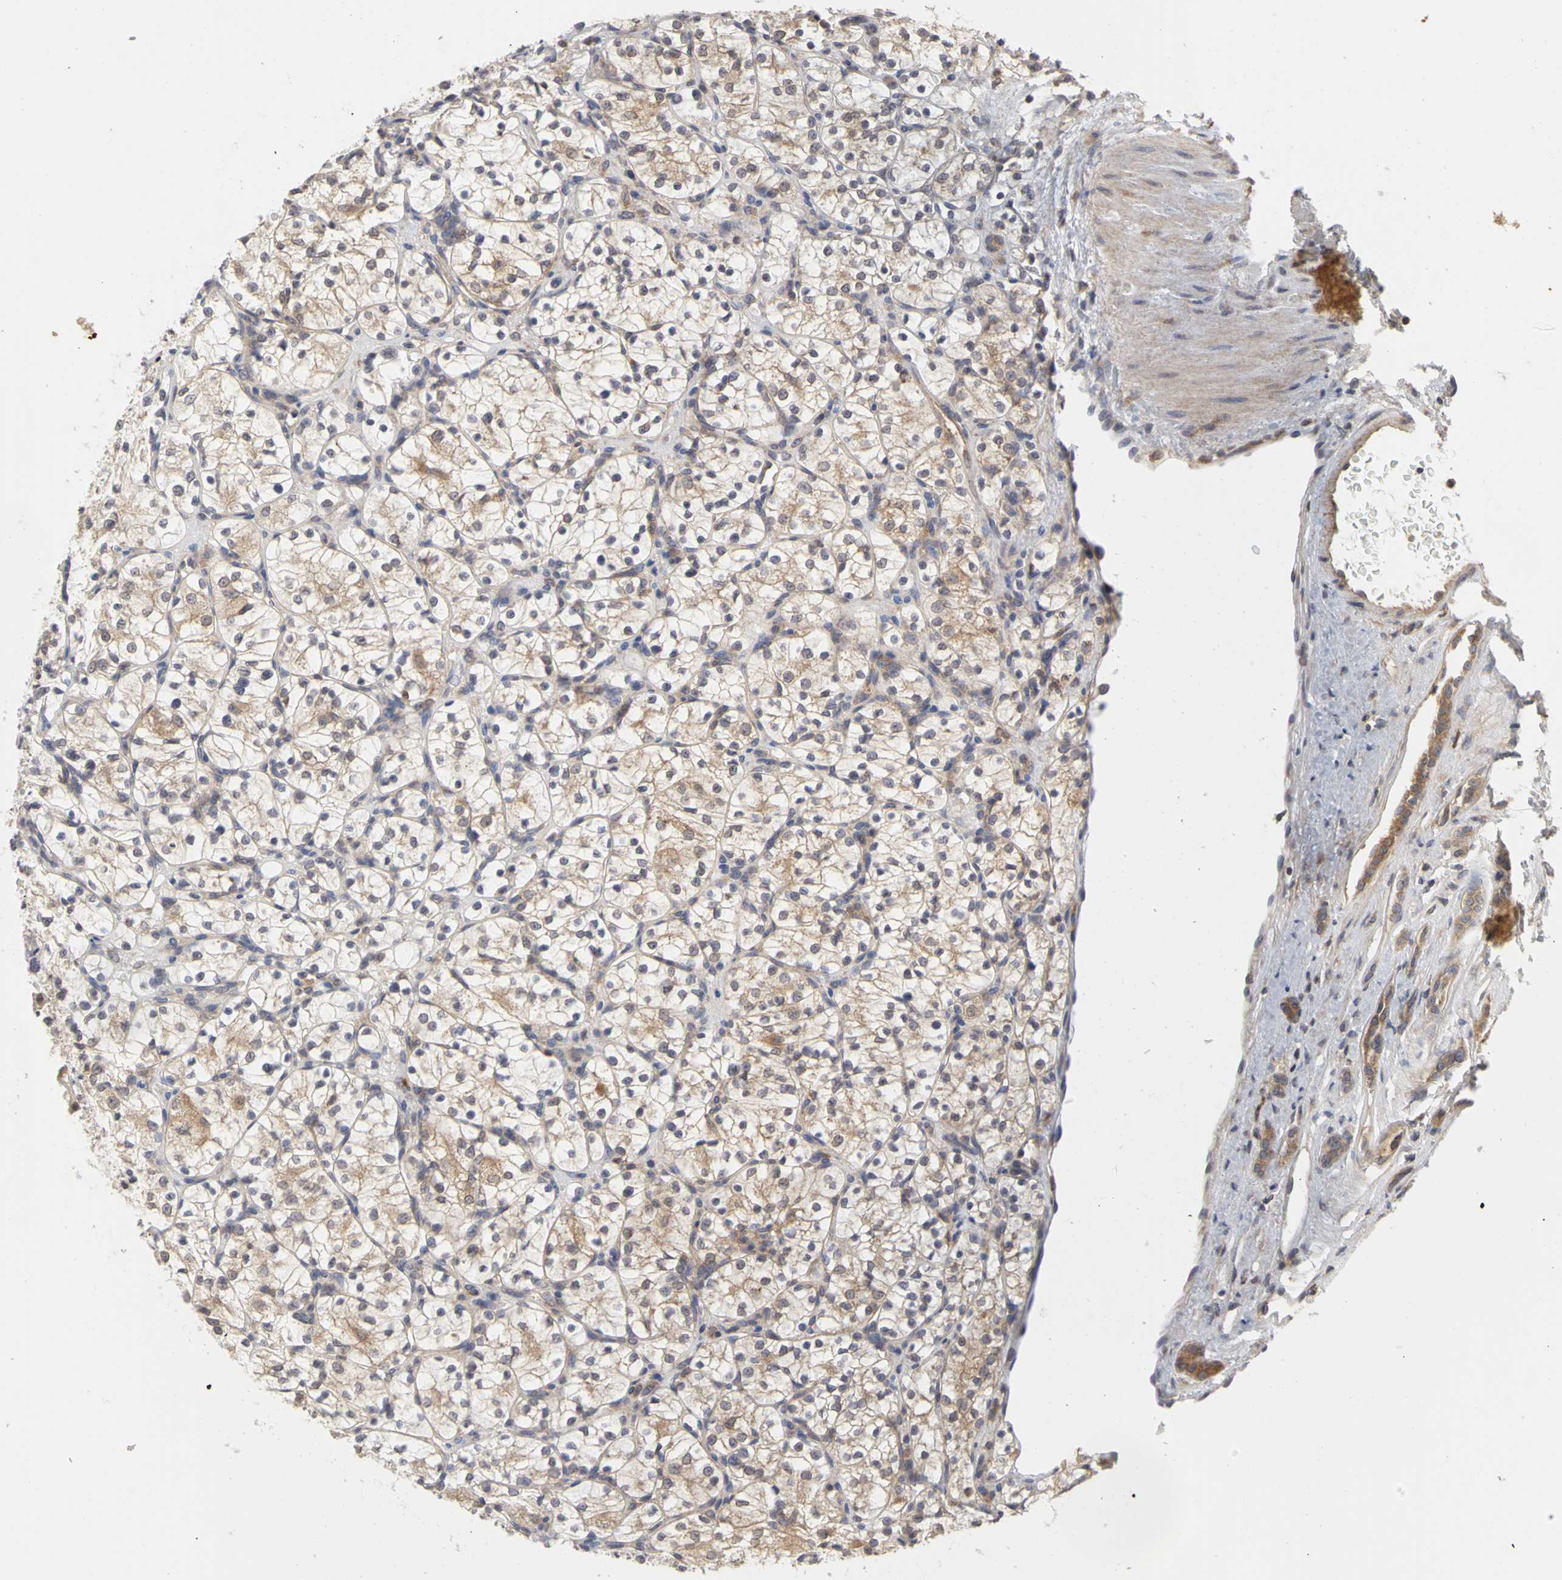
{"staining": {"intensity": "weak", "quantity": "25%-75%", "location": "cytoplasmic/membranous"}, "tissue": "renal cancer", "cell_type": "Tumor cells", "image_type": "cancer", "snomed": [{"axis": "morphology", "description": "Adenocarcinoma, NOS"}, {"axis": "topography", "description": "Kidney"}], "caption": "Renal adenocarcinoma stained for a protein (brown) exhibits weak cytoplasmic/membranous positive staining in approximately 25%-75% of tumor cells.", "gene": "IRAK1", "patient": {"sex": "female", "age": 60}}